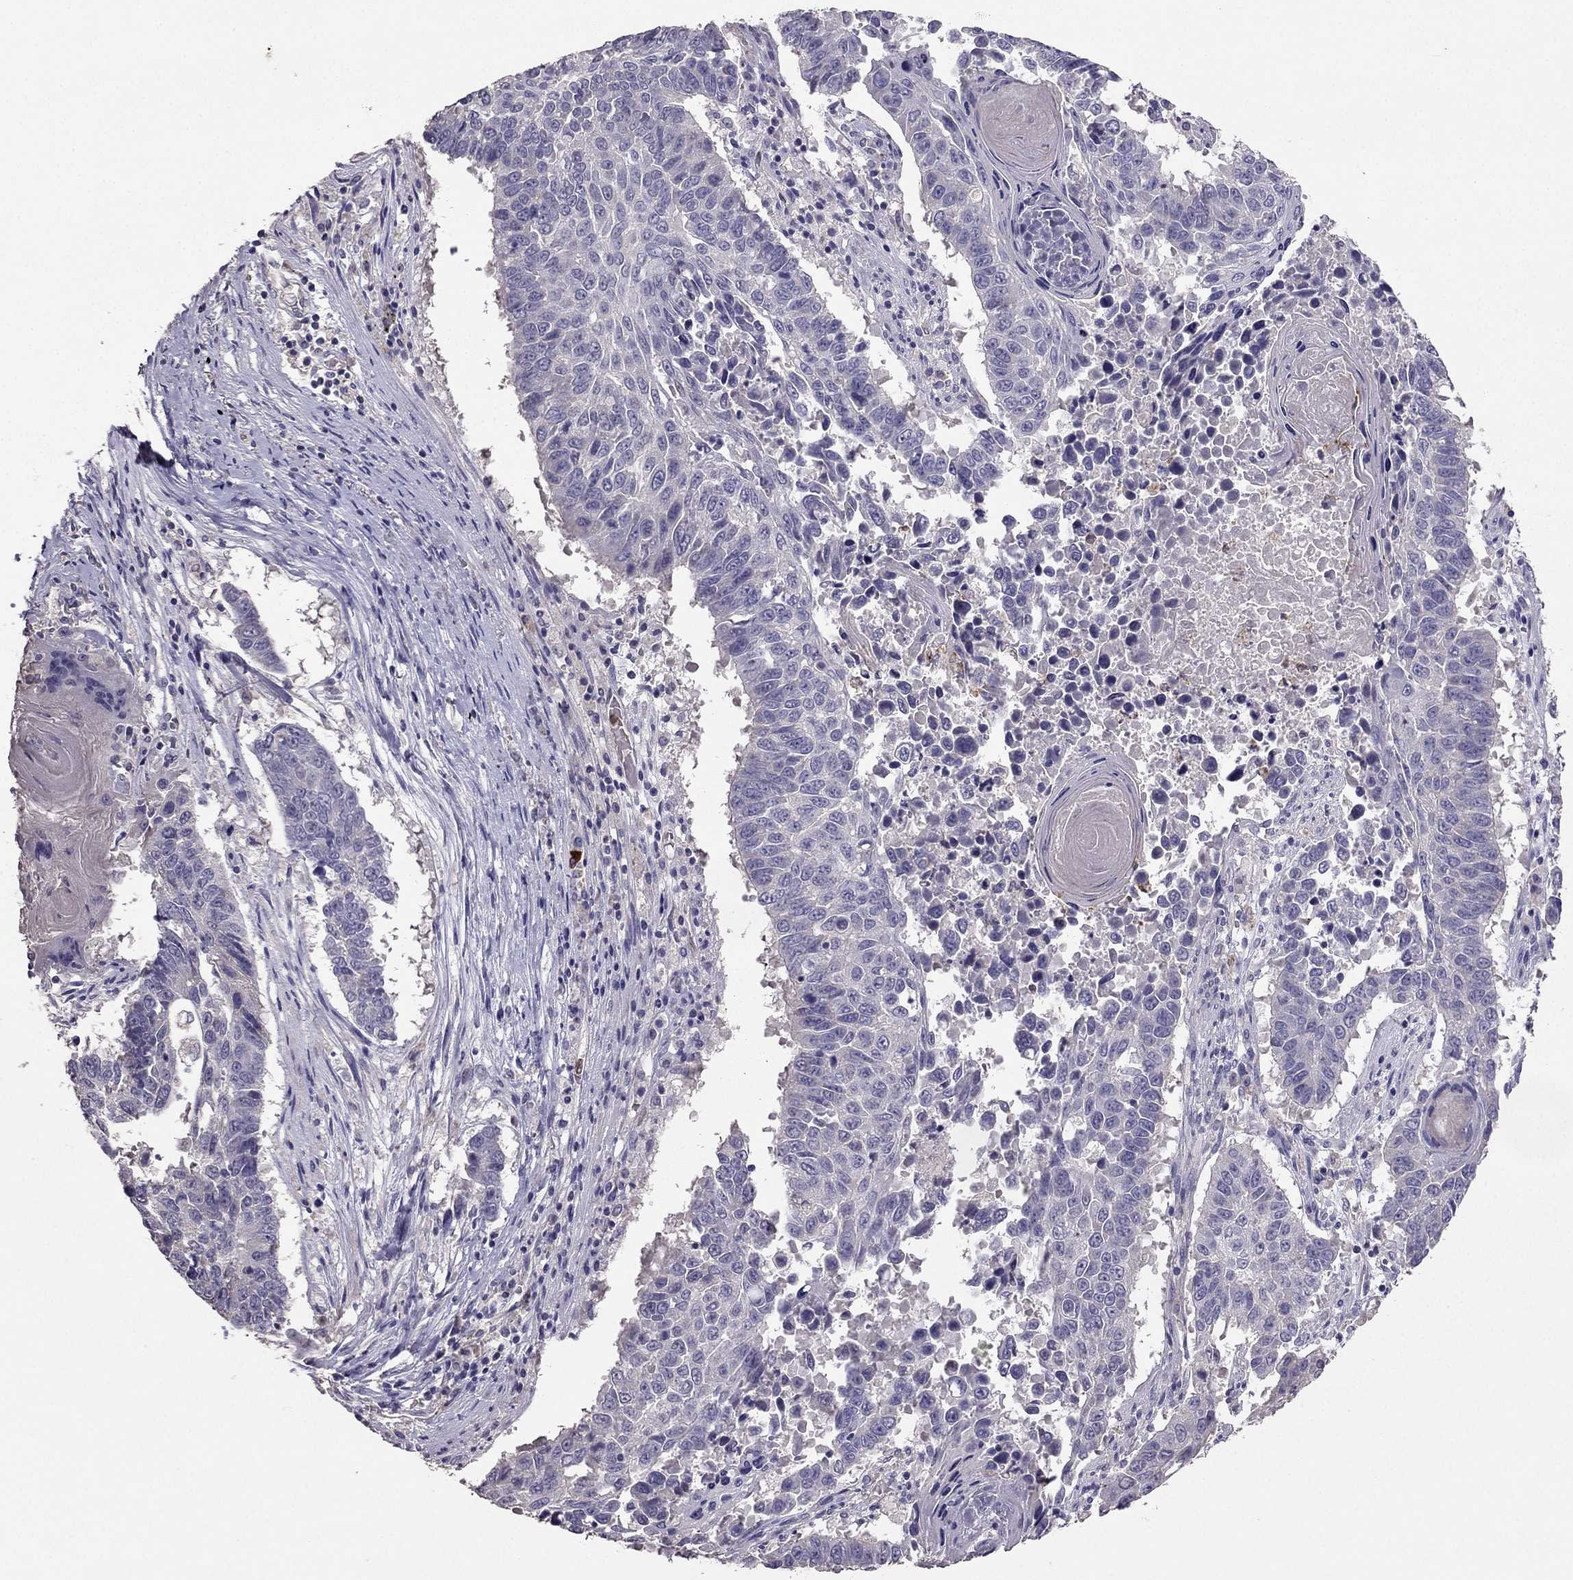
{"staining": {"intensity": "negative", "quantity": "none", "location": "none"}, "tissue": "lung cancer", "cell_type": "Tumor cells", "image_type": "cancer", "snomed": [{"axis": "morphology", "description": "Squamous cell carcinoma, NOS"}, {"axis": "topography", "description": "Lung"}], "caption": "High power microscopy histopathology image of an immunohistochemistry micrograph of lung squamous cell carcinoma, revealing no significant expression in tumor cells.", "gene": "RFLNB", "patient": {"sex": "male", "age": 73}}